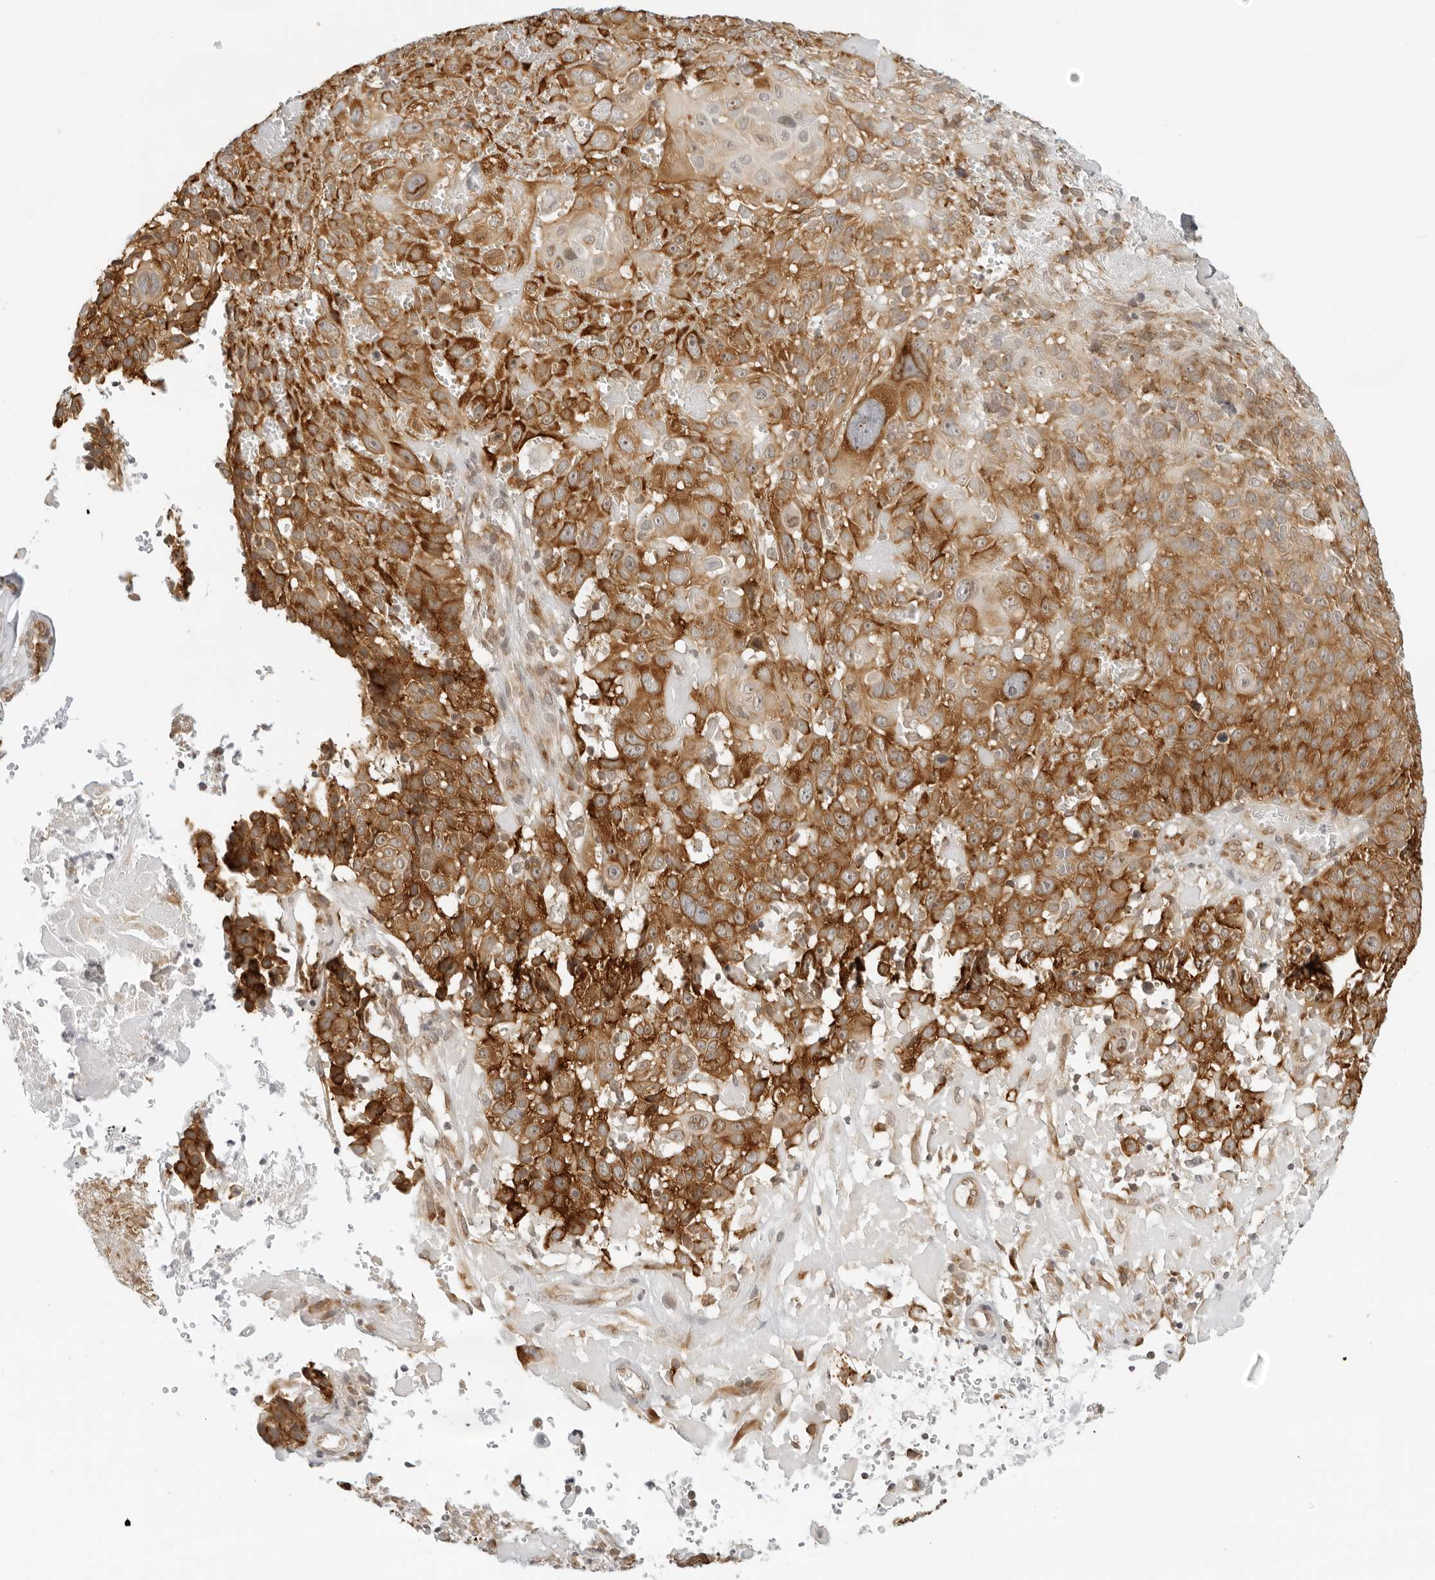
{"staining": {"intensity": "strong", "quantity": "25%-75%", "location": "cytoplasmic/membranous"}, "tissue": "cervical cancer", "cell_type": "Tumor cells", "image_type": "cancer", "snomed": [{"axis": "morphology", "description": "Squamous cell carcinoma, NOS"}, {"axis": "topography", "description": "Cervix"}], "caption": "Cervical cancer (squamous cell carcinoma) tissue demonstrates strong cytoplasmic/membranous positivity in approximately 25%-75% of tumor cells, visualized by immunohistochemistry.", "gene": "EIF4G1", "patient": {"sex": "female", "age": 74}}